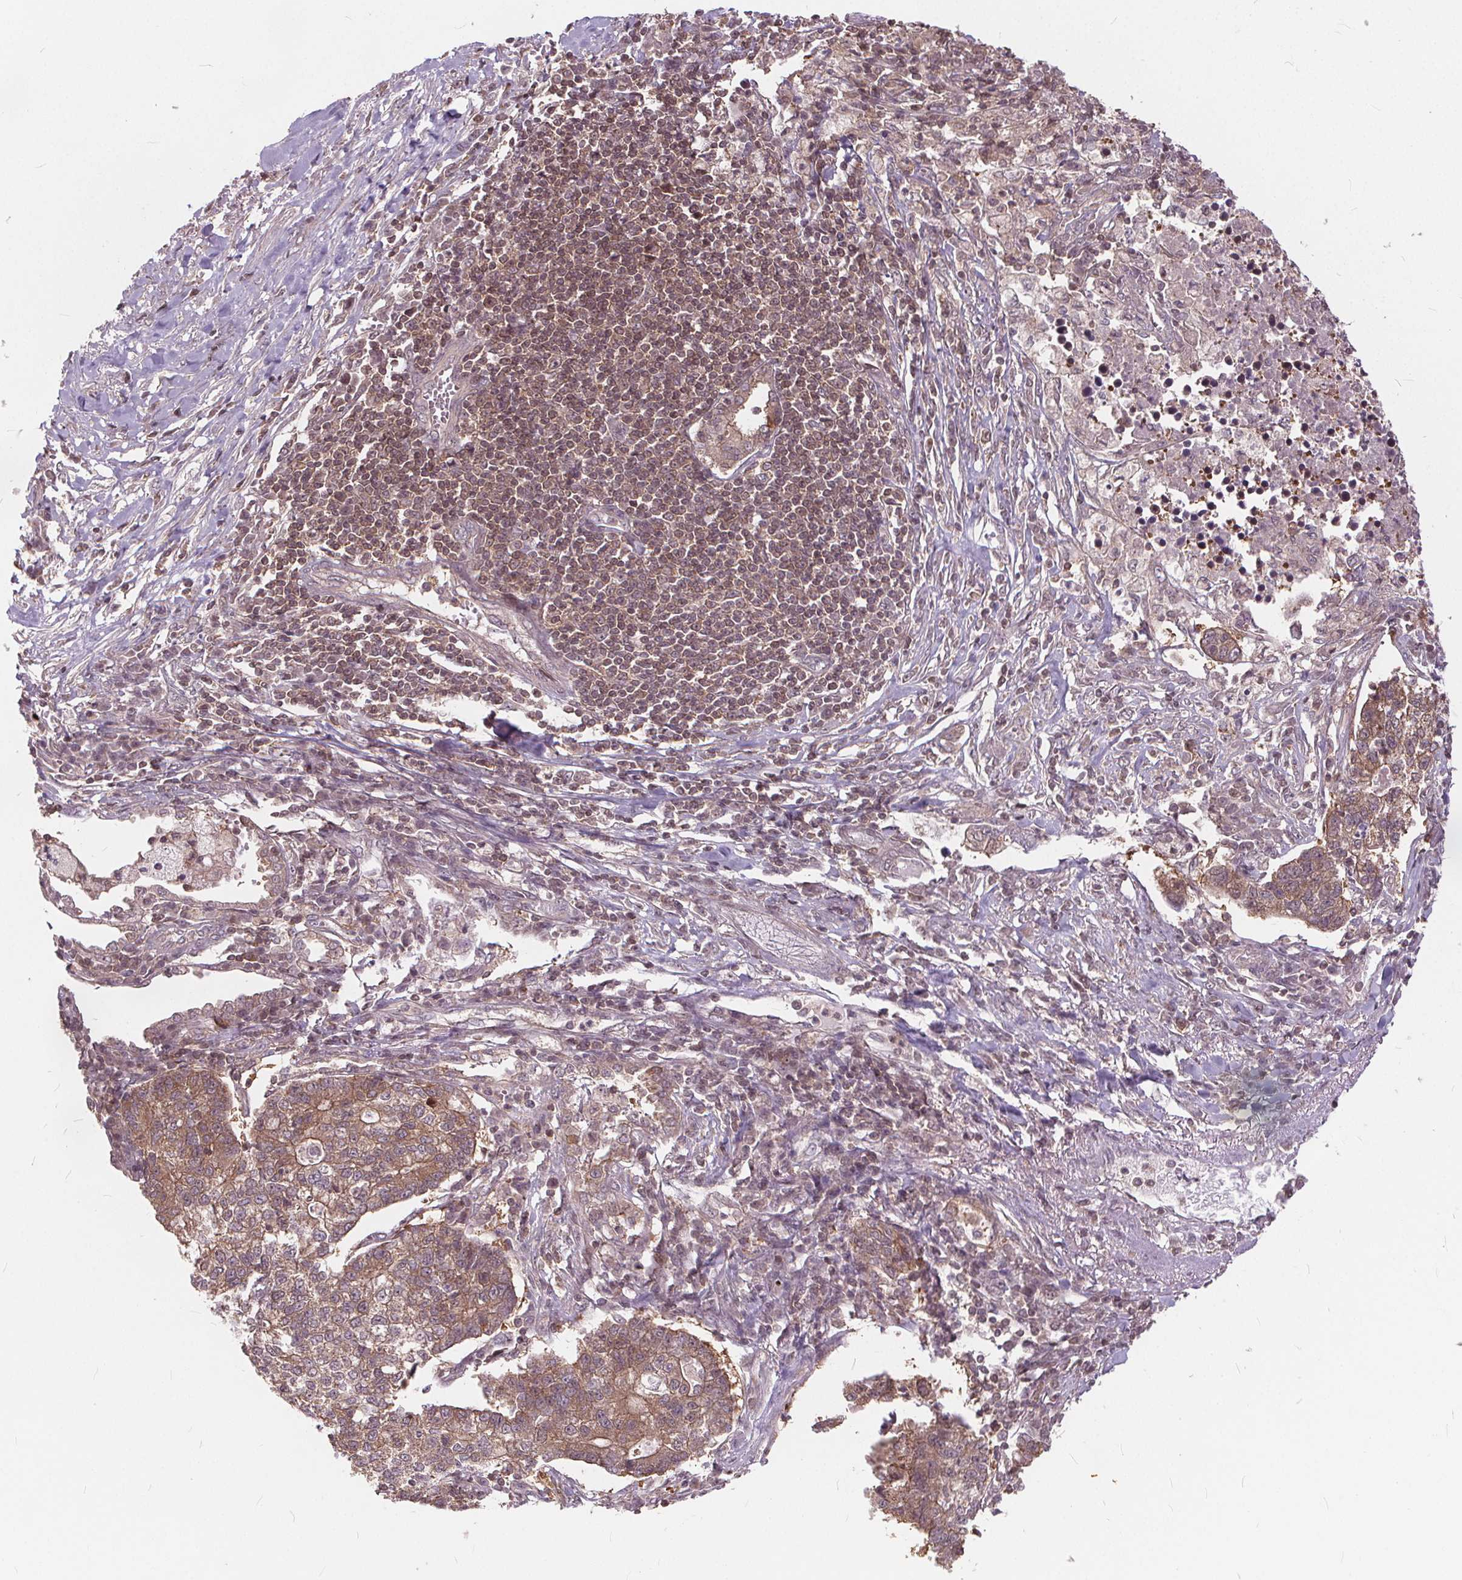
{"staining": {"intensity": "moderate", "quantity": ">75%", "location": "cytoplasmic/membranous"}, "tissue": "lung cancer", "cell_type": "Tumor cells", "image_type": "cancer", "snomed": [{"axis": "morphology", "description": "Adenocarcinoma, NOS"}, {"axis": "topography", "description": "Lung"}], "caption": "Protein staining displays moderate cytoplasmic/membranous staining in approximately >75% of tumor cells in lung cancer. (DAB IHC, brown staining for protein, blue staining for nuclei).", "gene": "HIF1AN", "patient": {"sex": "male", "age": 57}}